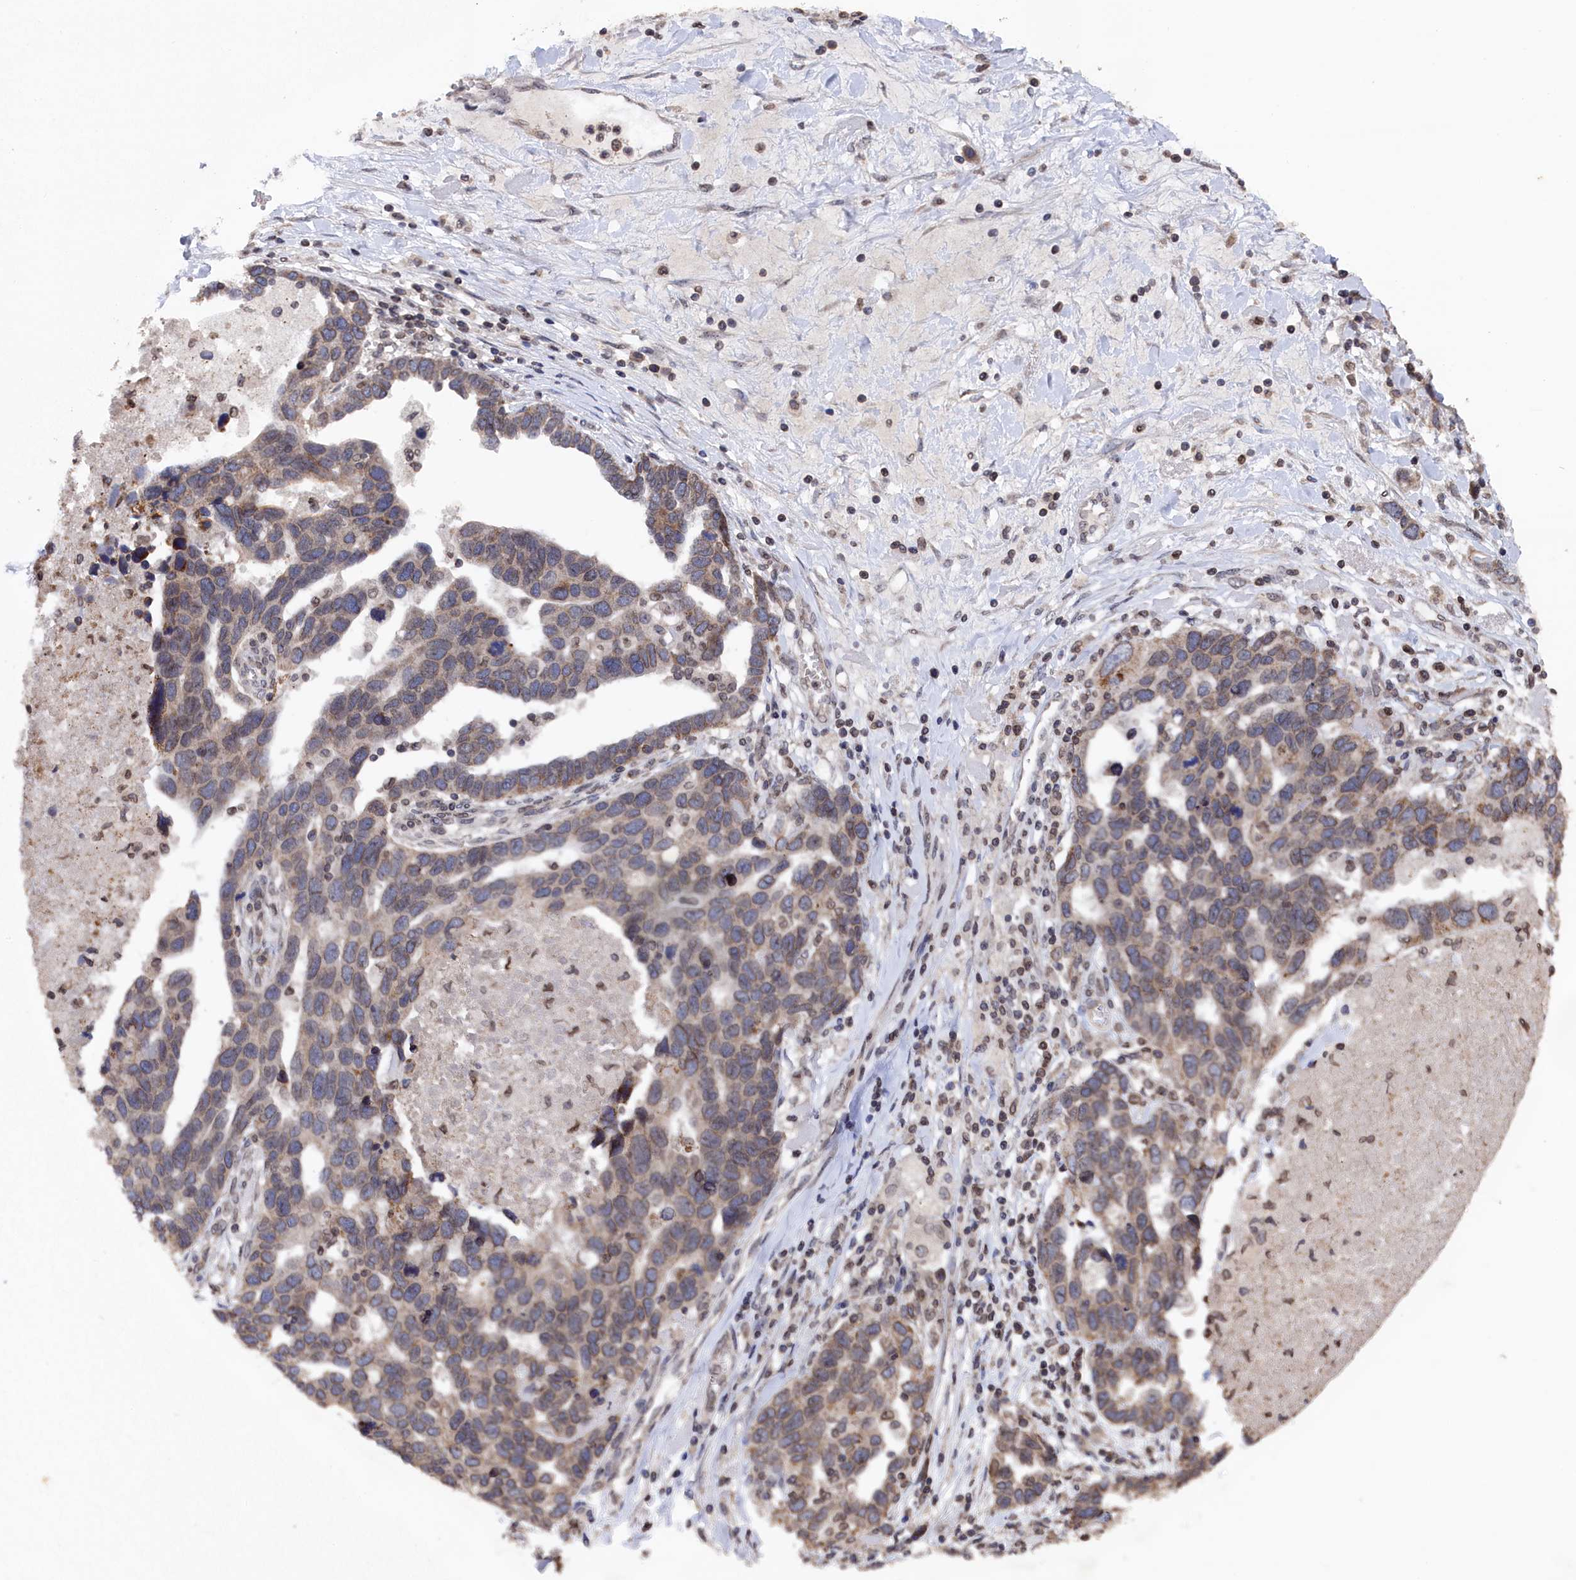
{"staining": {"intensity": "weak", "quantity": ">75%", "location": "cytoplasmic/membranous"}, "tissue": "ovarian cancer", "cell_type": "Tumor cells", "image_type": "cancer", "snomed": [{"axis": "morphology", "description": "Cystadenocarcinoma, serous, NOS"}, {"axis": "topography", "description": "Ovary"}], "caption": "Ovarian serous cystadenocarcinoma stained for a protein (brown) exhibits weak cytoplasmic/membranous positive positivity in about >75% of tumor cells.", "gene": "ANKEF1", "patient": {"sex": "female", "age": 54}}